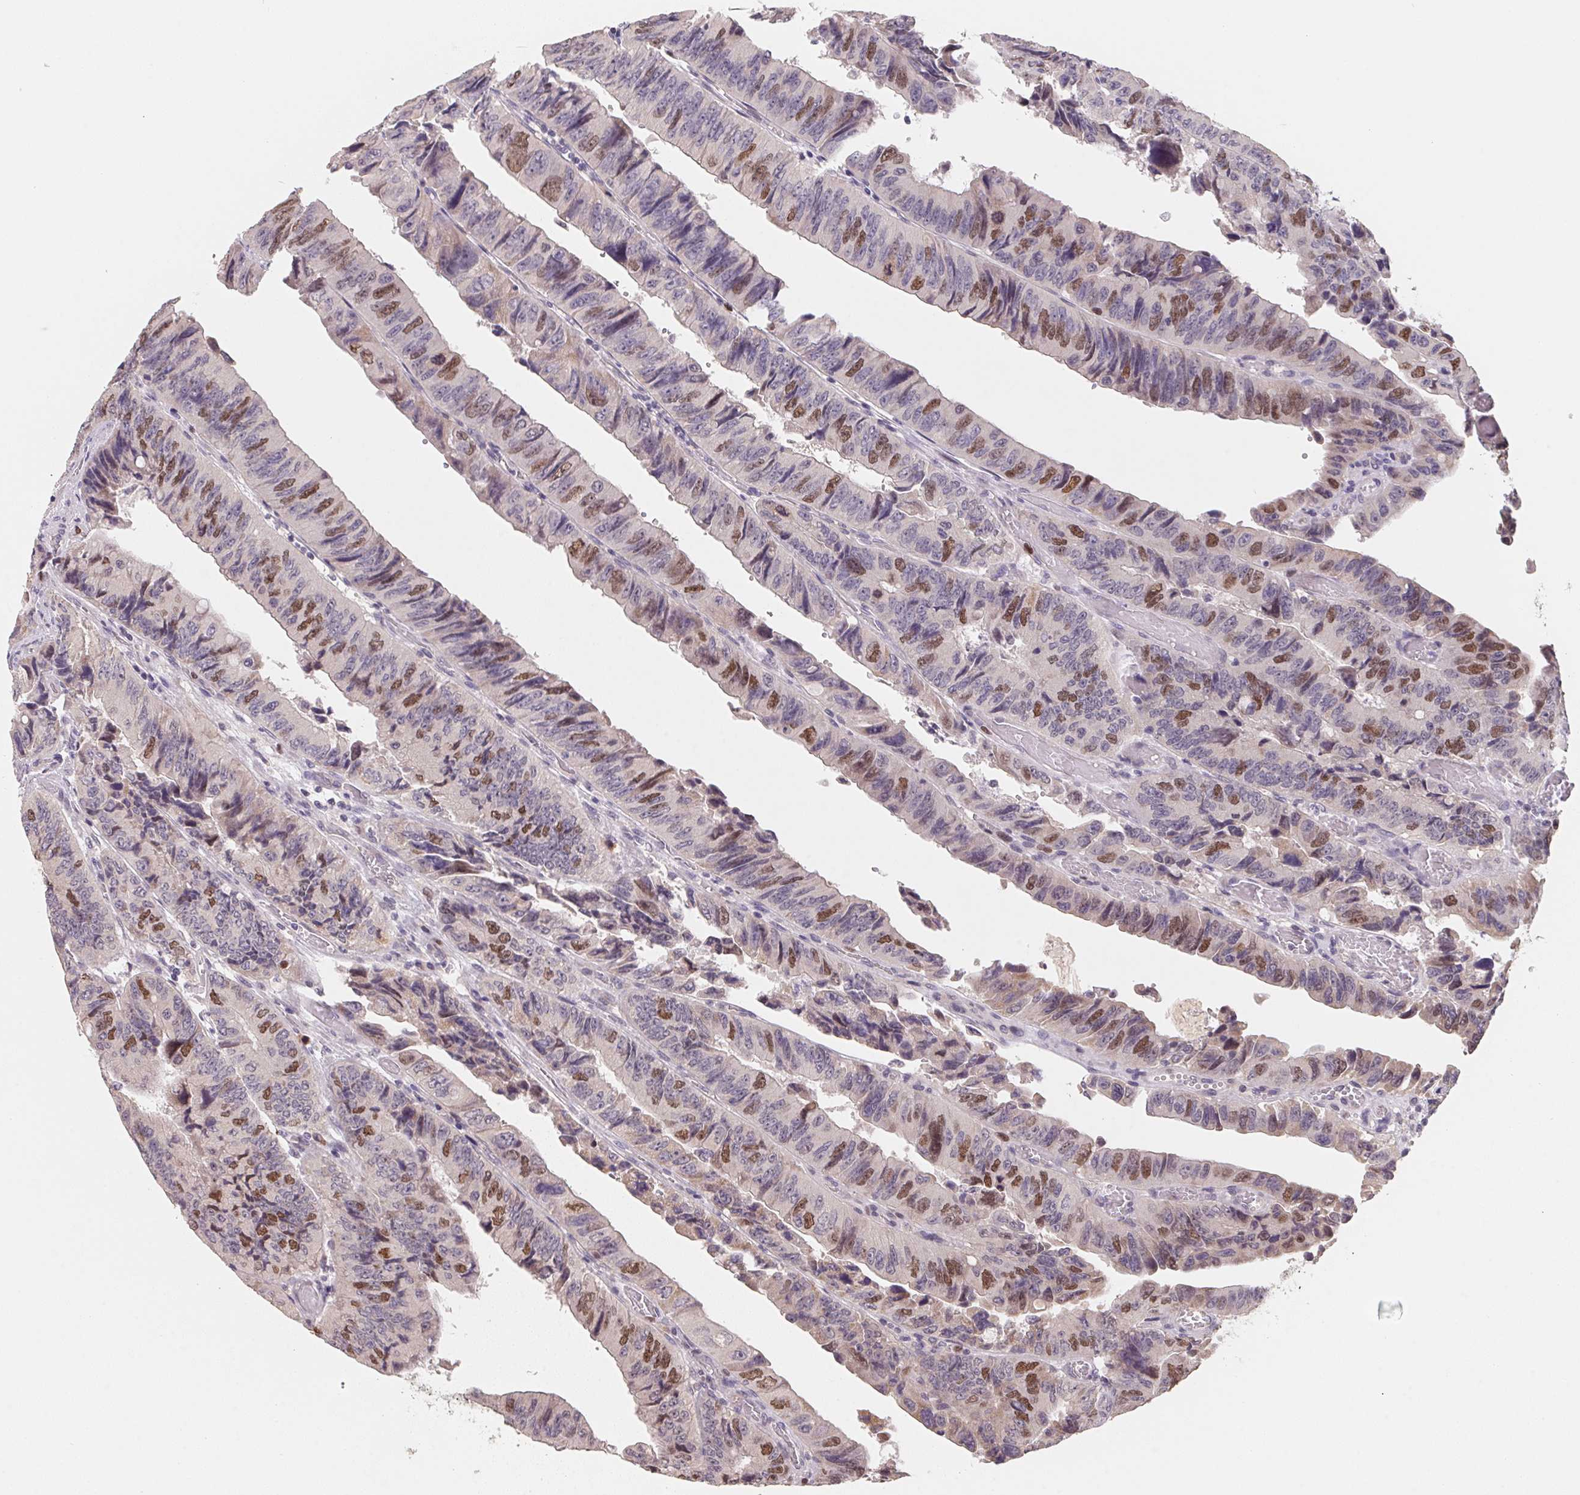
{"staining": {"intensity": "moderate", "quantity": "25%-75%", "location": "nuclear"}, "tissue": "colorectal cancer", "cell_type": "Tumor cells", "image_type": "cancer", "snomed": [{"axis": "morphology", "description": "Adenocarcinoma, NOS"}, {"axis": "topography", "description": "Colon"}], "caption": "Tumor cells display moderate nuclear staining in about 25%-75% of cells in adenocarcinoma (colorectal). (DAB IHC, brown staining for protein, blue staining for nuclei).", "gene": "KIFC1", "patient": {"sex": "female", "age": 84}}